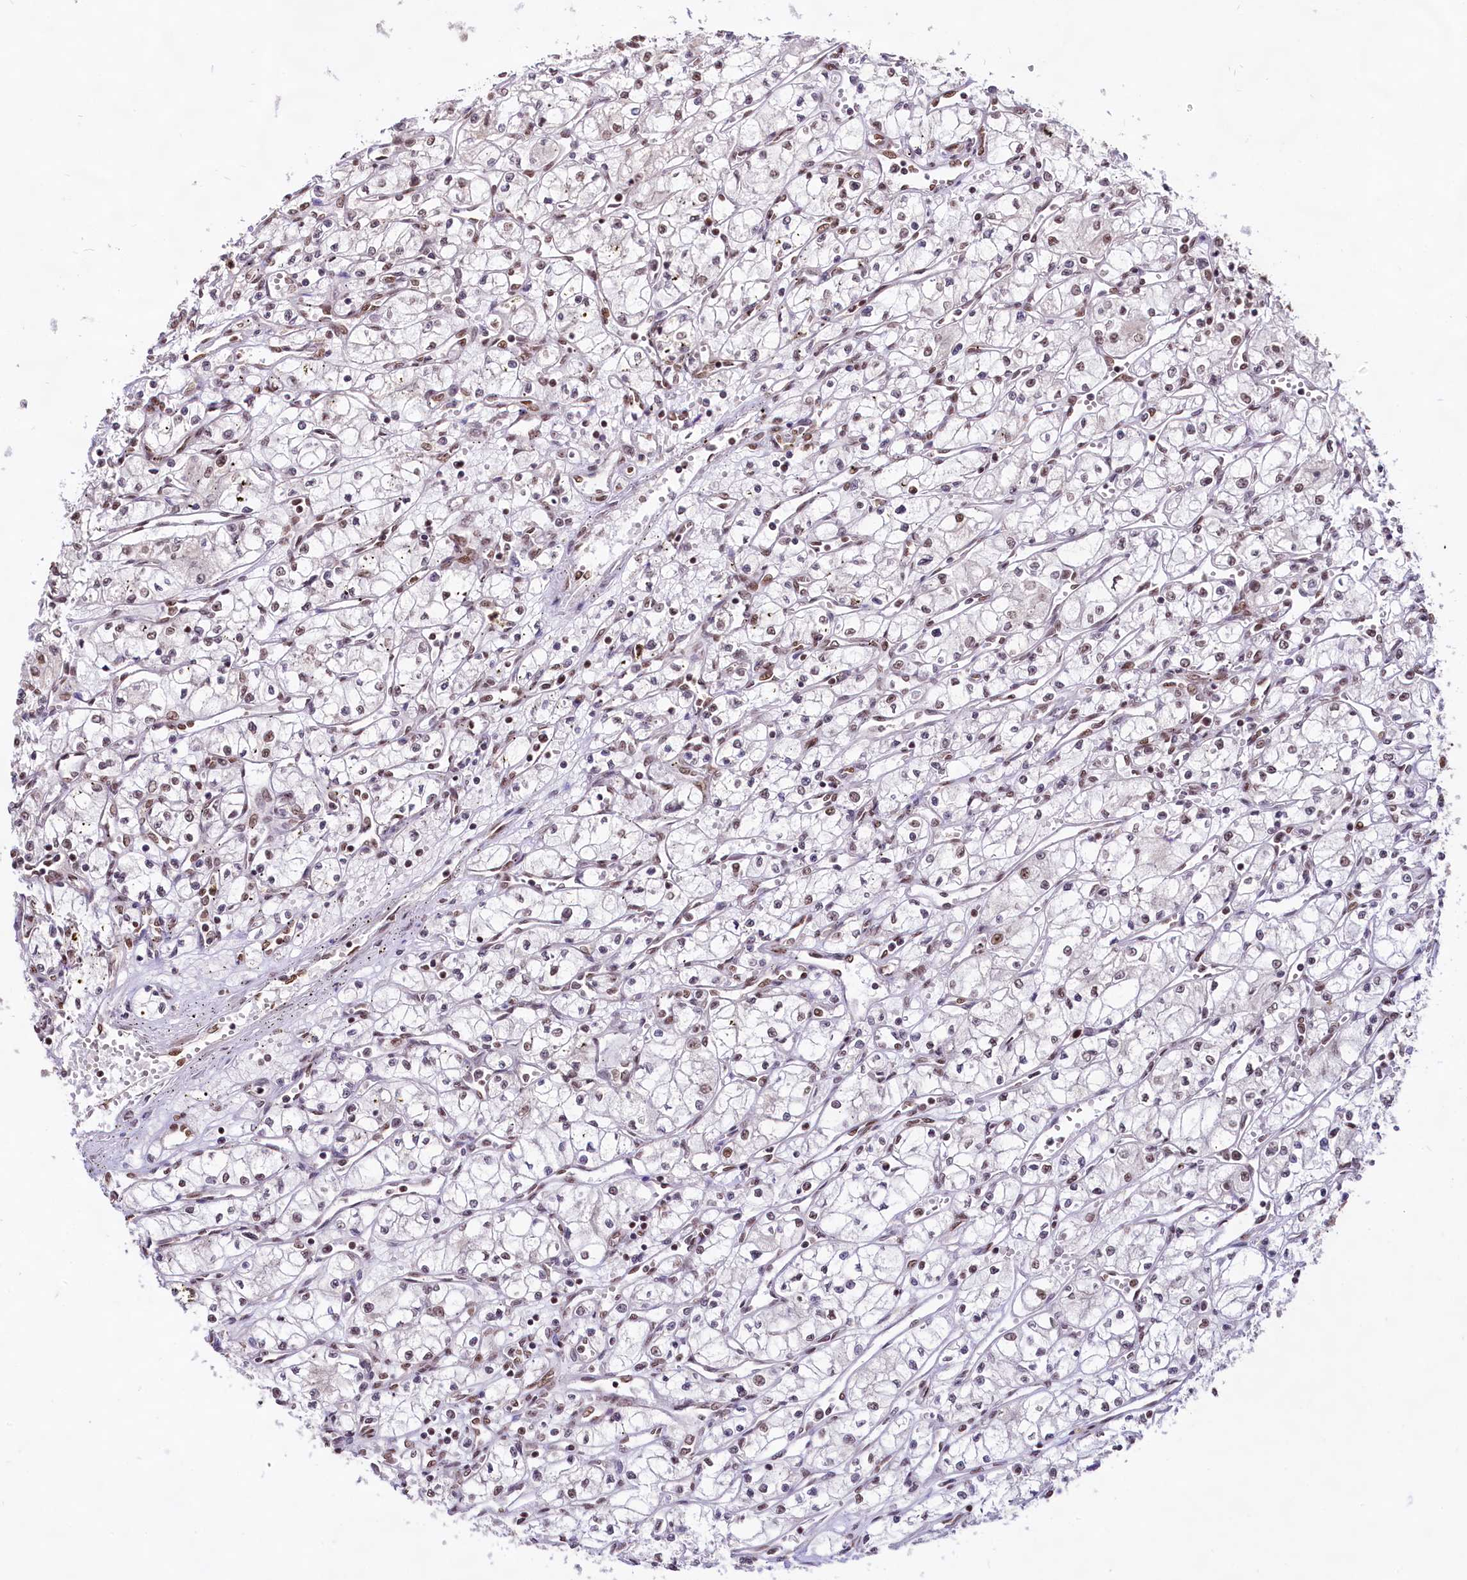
{"staining": {"intensity": "moderate", "quantity": "25%-75%", "location": "nuclear"}, "tissue": "renal cancer", "cell_type": "Tumor cells", "image_type": "cancer", "snomed": [{"axis": "morphology", "description": "Adenocarcinoma, NOS"}, {"axis": "topography", "description": "Kidney"}], "caption": "A histopathology image of human adenocarcinoma (renal) stained for a protein displays moderate nuclear brown staining in tumor cells. (IHC, brightfield microscopy, high magnification).", "gene": "HIRA", "patient": {"sex": "male", "age": 59}}